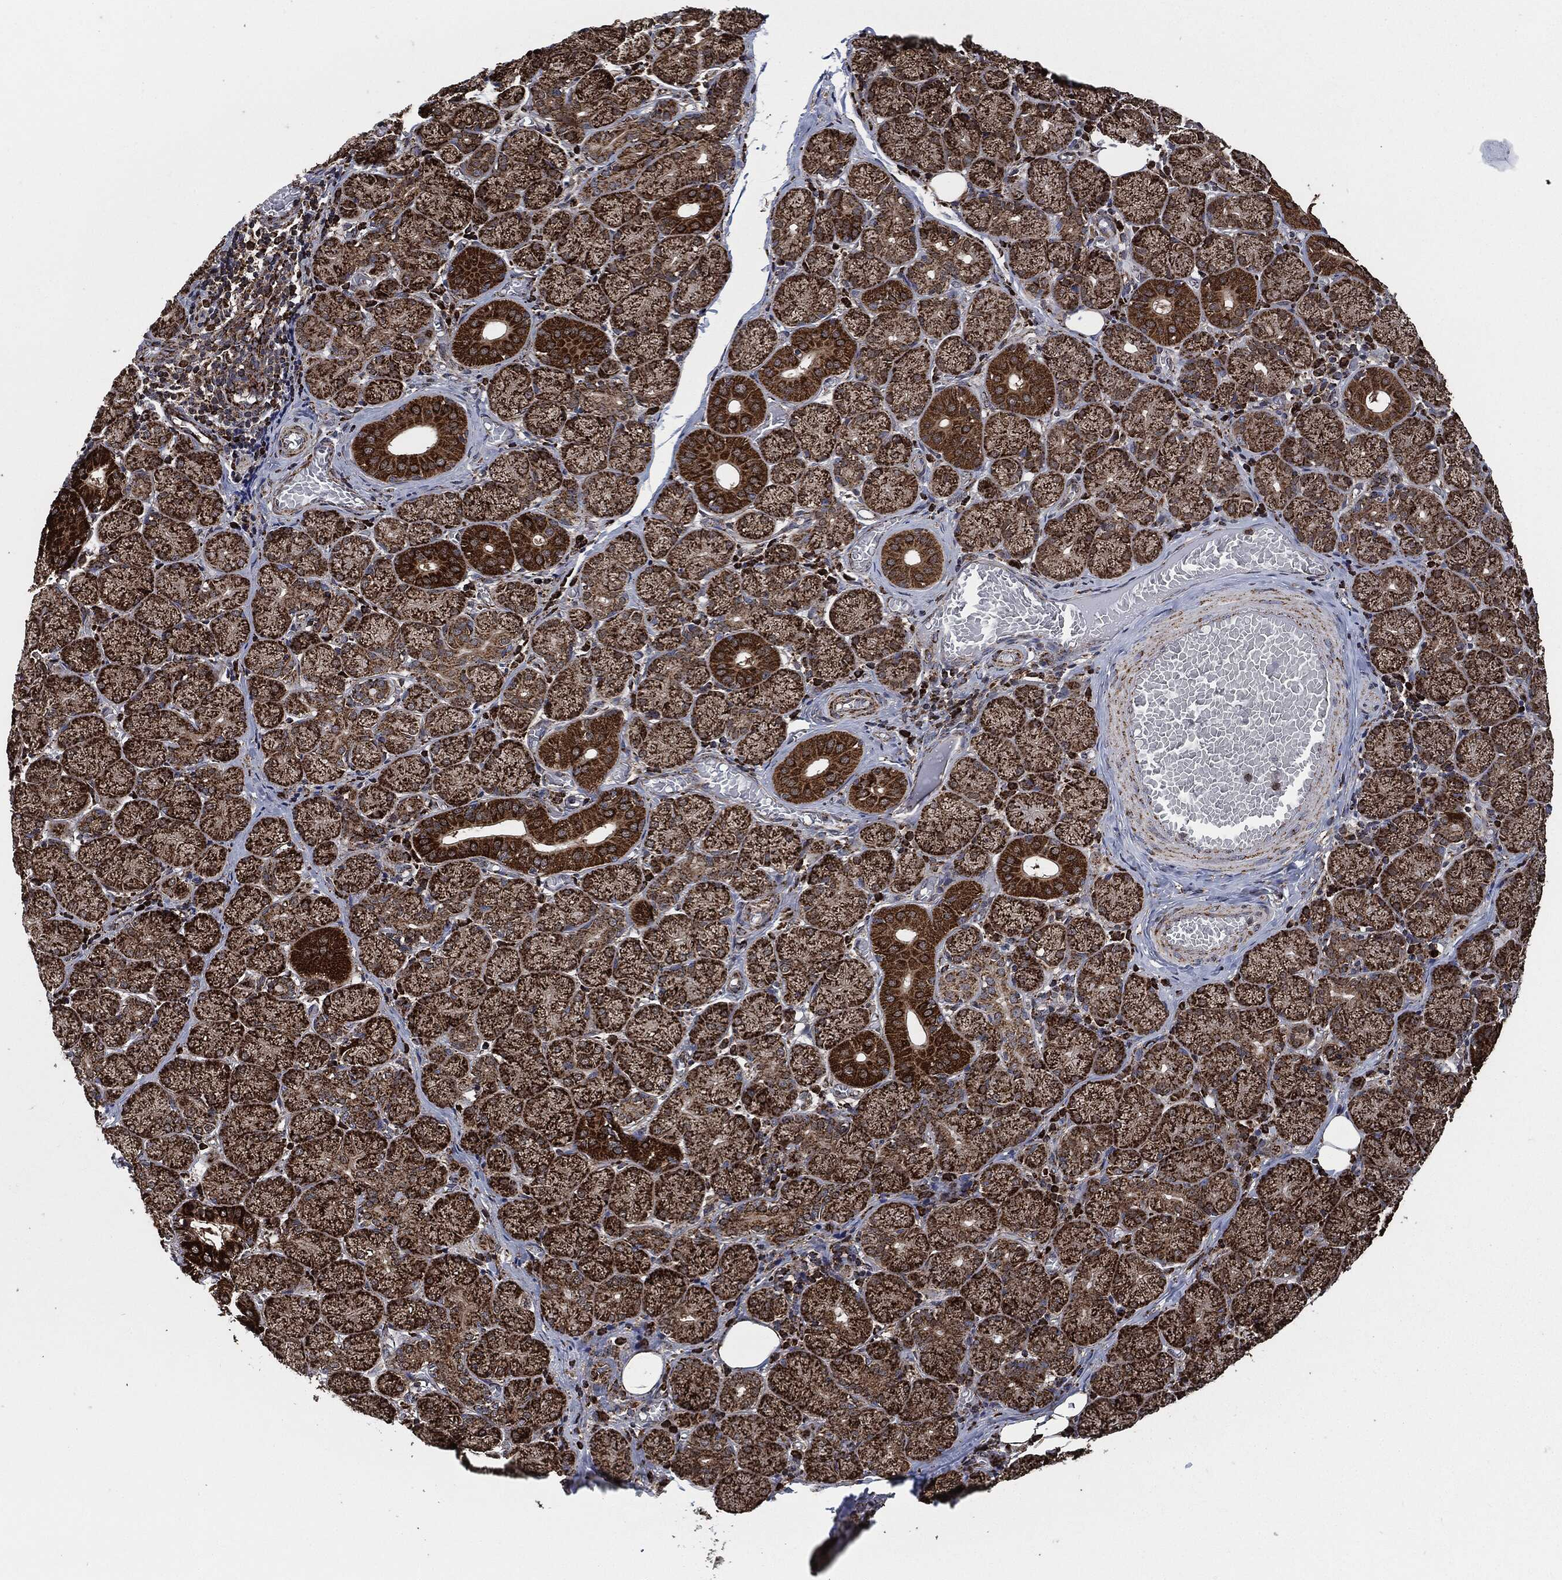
{"staining": {"intensity": "strong", "quantity": ">75%", "location": "cytoplasmic/membranous"}, "tissue": "salivary gland", "cell_type": "Glandular cells", "image_type": "normal", "snomed": [{"axis": "morphology", "description": "Normal tissue, NOS"}, {"axis": "topography", "description": "Salivary gland"}, {"axis": "topography", "description": "Peripheral nerve tissue"}], "caption": "Strong cytoplasmic/membranous protein expression is present in about >75% of glandular cells in salivary gland.", "gene": "FH", "patient": {"sex": "female", "age": 24}}